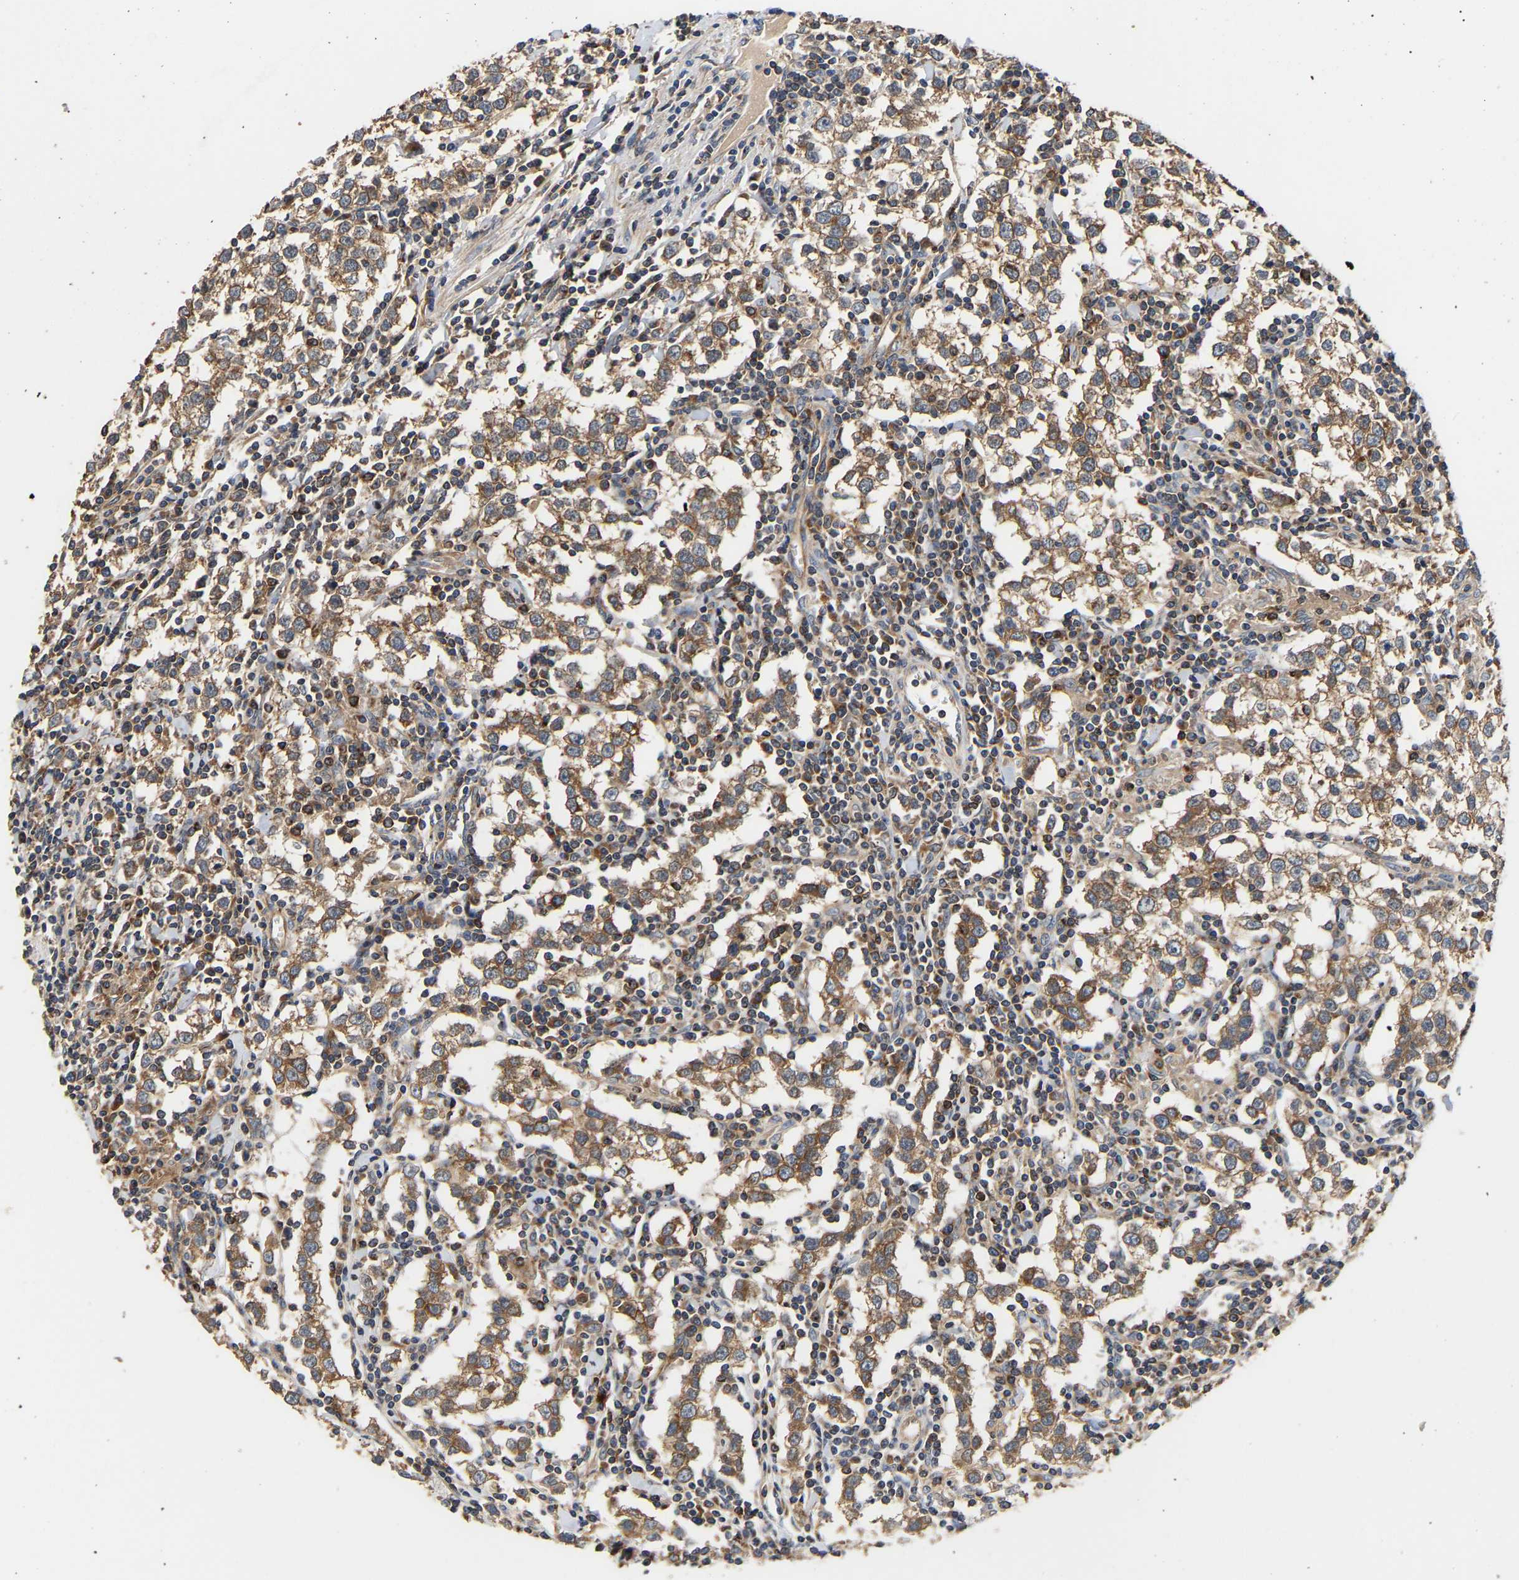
{"staining": {"intensity": "moderate", "quantity": ">75%", "location": "cytoplasmic/membranous"}, "tissue": "testis cancer", "cell_type": "Tumor cells", "image_type": "cancer", "snomed": [{"axis": "morphology", "description": "Seminoma, NOS"}, {"axis": "morphology", "description": "Carcinoma, Embryonal, NOS"}, {"axis": "topography", "description": "Testis"}], "caption": "Testis cancer (seminoma) stained with immunohistochemistry shows moderate cytoplasmic/membranous staining in approximately >75% of tumor cells.", "gene": "LRBA", "patient": {"sex": "male", "age": 36}}